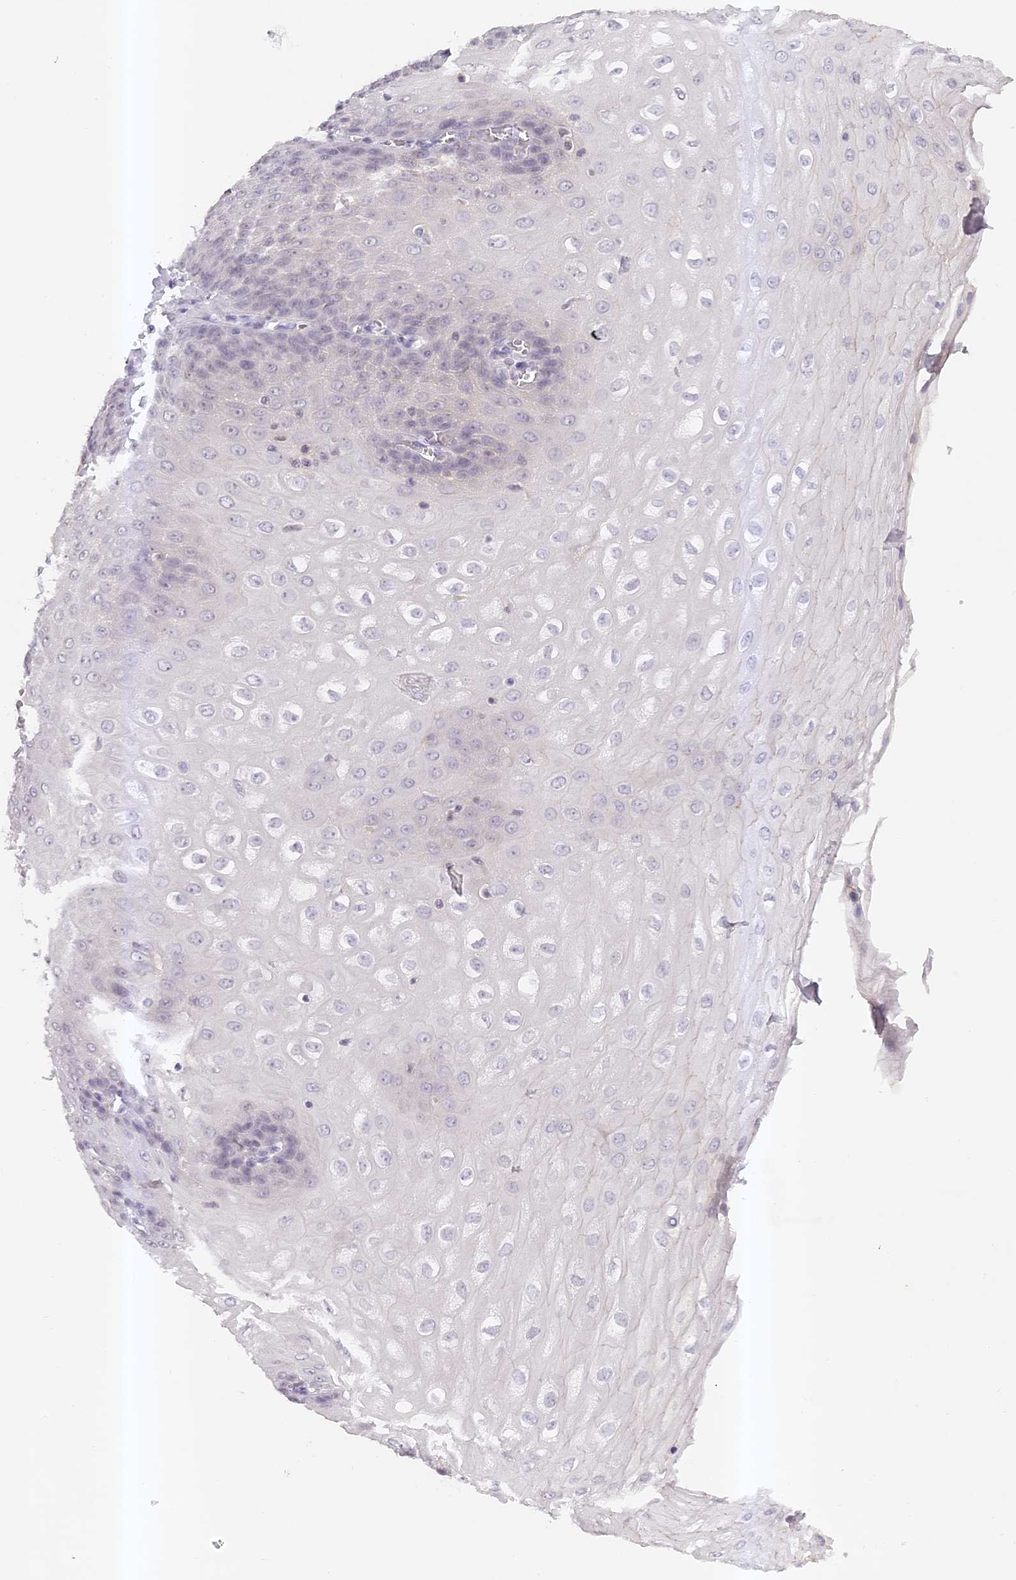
{"staining": {"intensity": "weak", "quantity": "<25%", "location": "nuclear"}, "tissue": "esophagus", "cell_type": "Squamous epithelial cells", "image_type": "normal", "snomed": [{"axis": "morphology", "description": "Normal tissue, NOS"}, {"axis": "topography", "description": "Esophagus"}], "caption": "Immunohistochemistry of unremarkable esophagus exhibits no staining in squamous epithelial cells. (Immunohistochemistry, brightfield microscopy, high magnification).", "gene": "ELL3", "patient": {"sex": "male", "age": 60}}